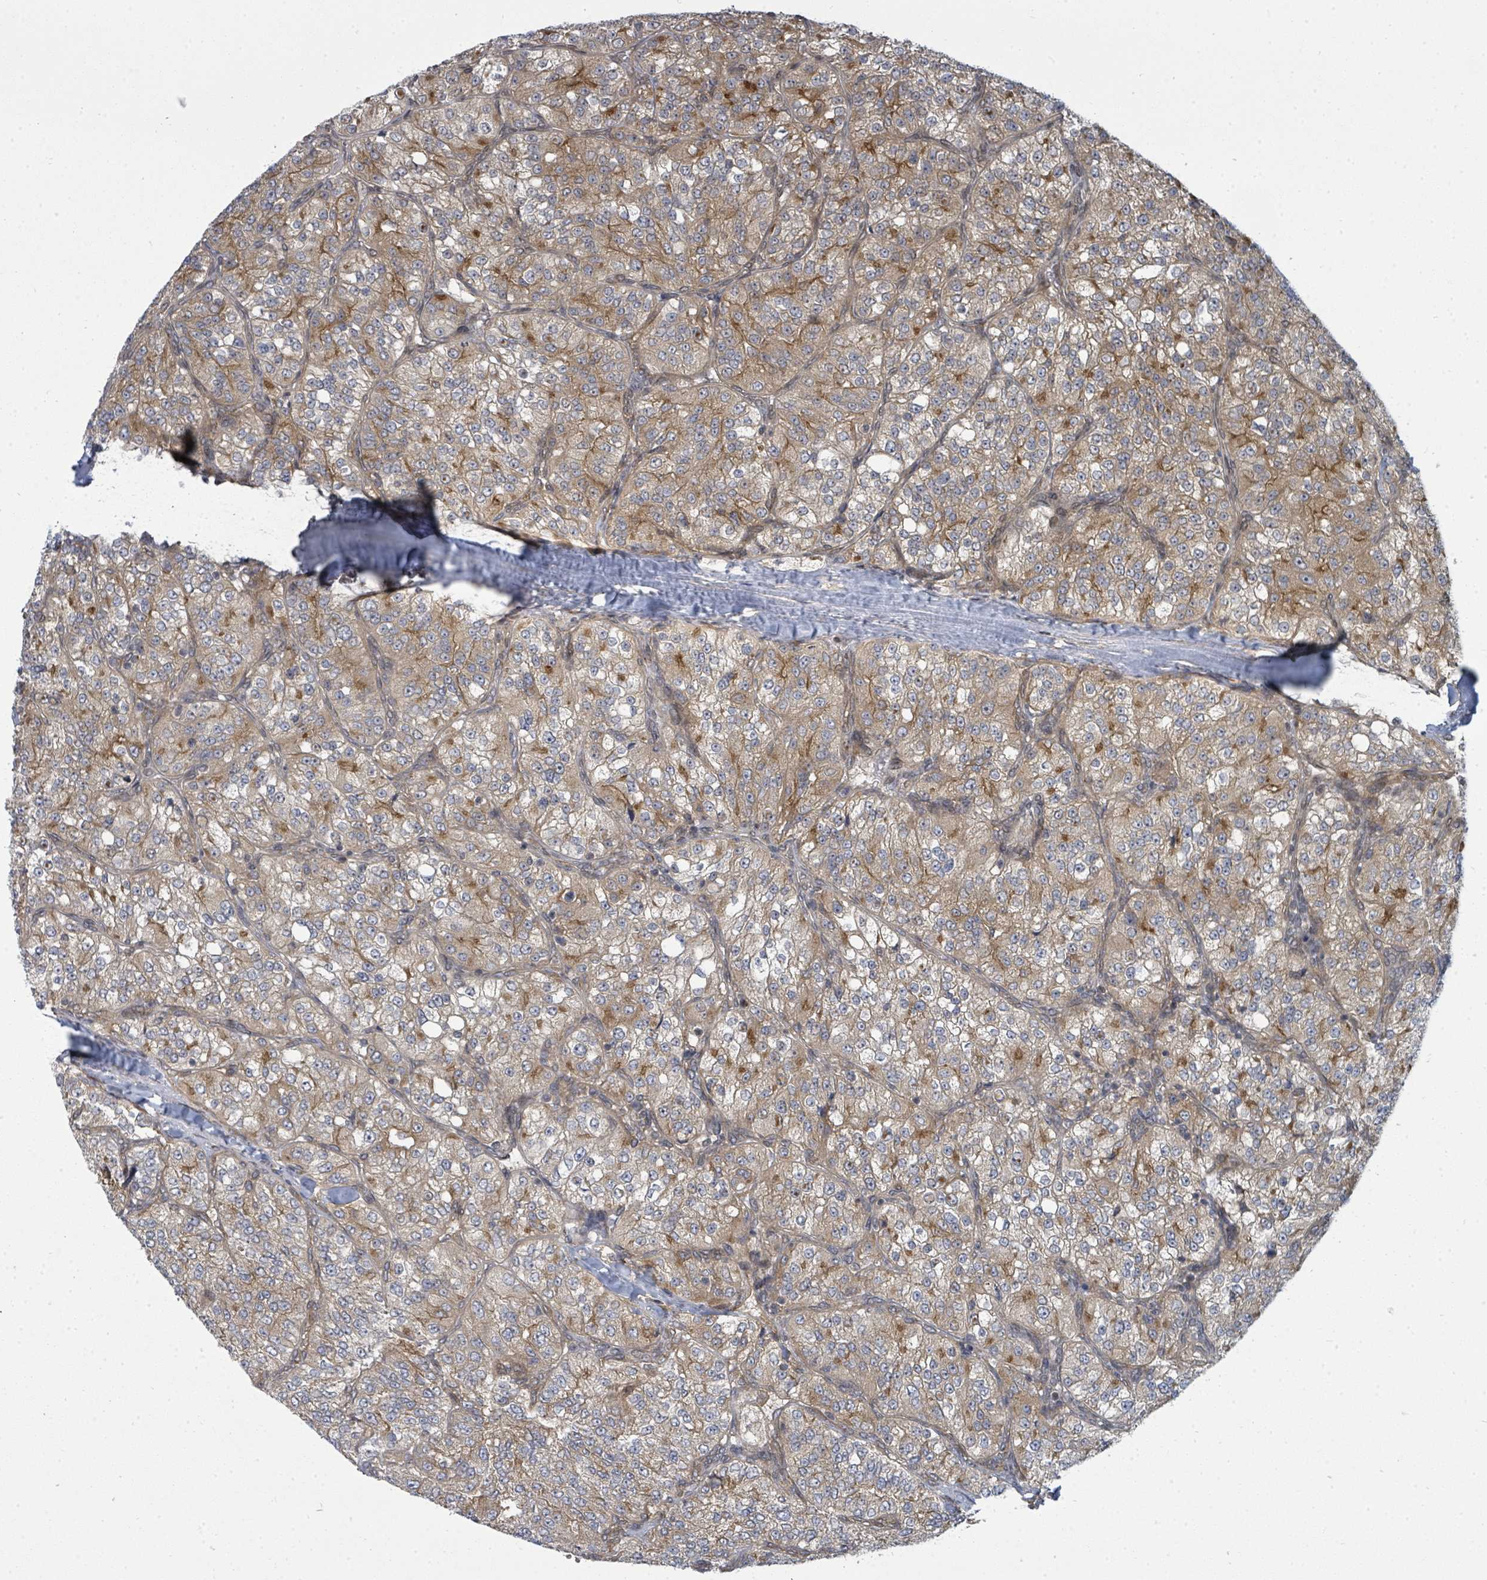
{"staining": {"intensity": "weak", "quantity": "<25%", "location": "cytoplasmic/membranous"}, "tissue": "renal cancer", "cell_type": "Tumor cells", "image_type": "cancer", "snomed": [{"axis": "morphology", "description": "Adenocarcinoma, NOS"}, {"axis": "topography", "description": "Kidney"}], "caption": "Tumor cells are negative for protein expression in human renal adenocarcinoma. (Brightfield microscopy of DAB IHC at high magnification).", "gene": "PSMG2", "patient": {"sex": "female", "age": 63}}